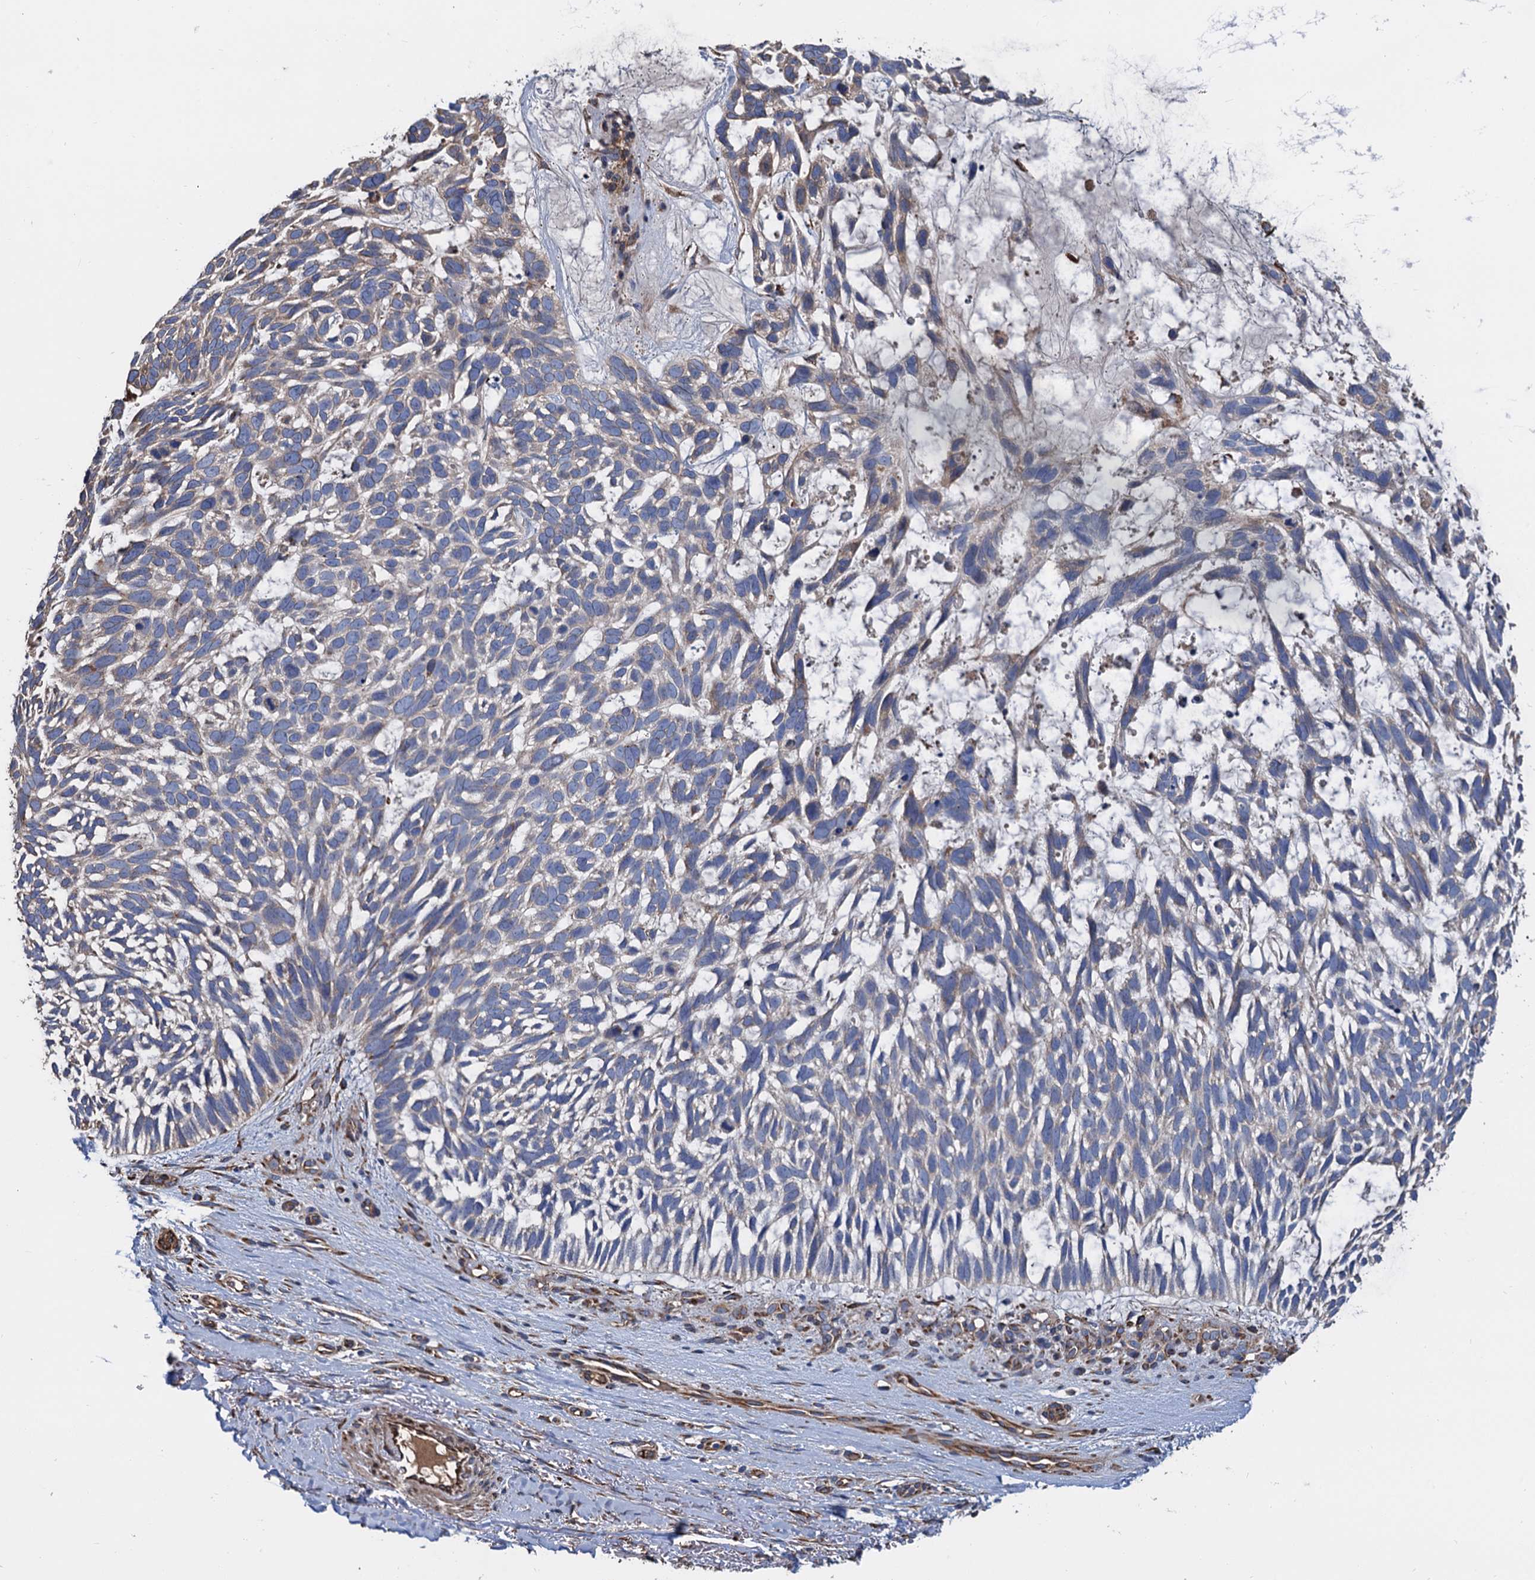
{"staining": {"intensity": "negative", "quantity": "none", "location": "none"}, "tissue": "skin cancer", "cell_type": "Tumor cells", "image_type": "cancer", "snomed": [{"axis": "morphology", "description": "Basal cell carcinoma"}, {"axis": "topography", "description": "Skin"}], "caption": "An image of skin cancer stained for a protein demonstrates no brown staining in tumor cells. (DAB (3,3'-diaminobenzidine) immunohistochemistry (IHC) with hematoxylin counter stain).", "gene": "CNNM1", "patient": {"sex": "male", "age": 88}}